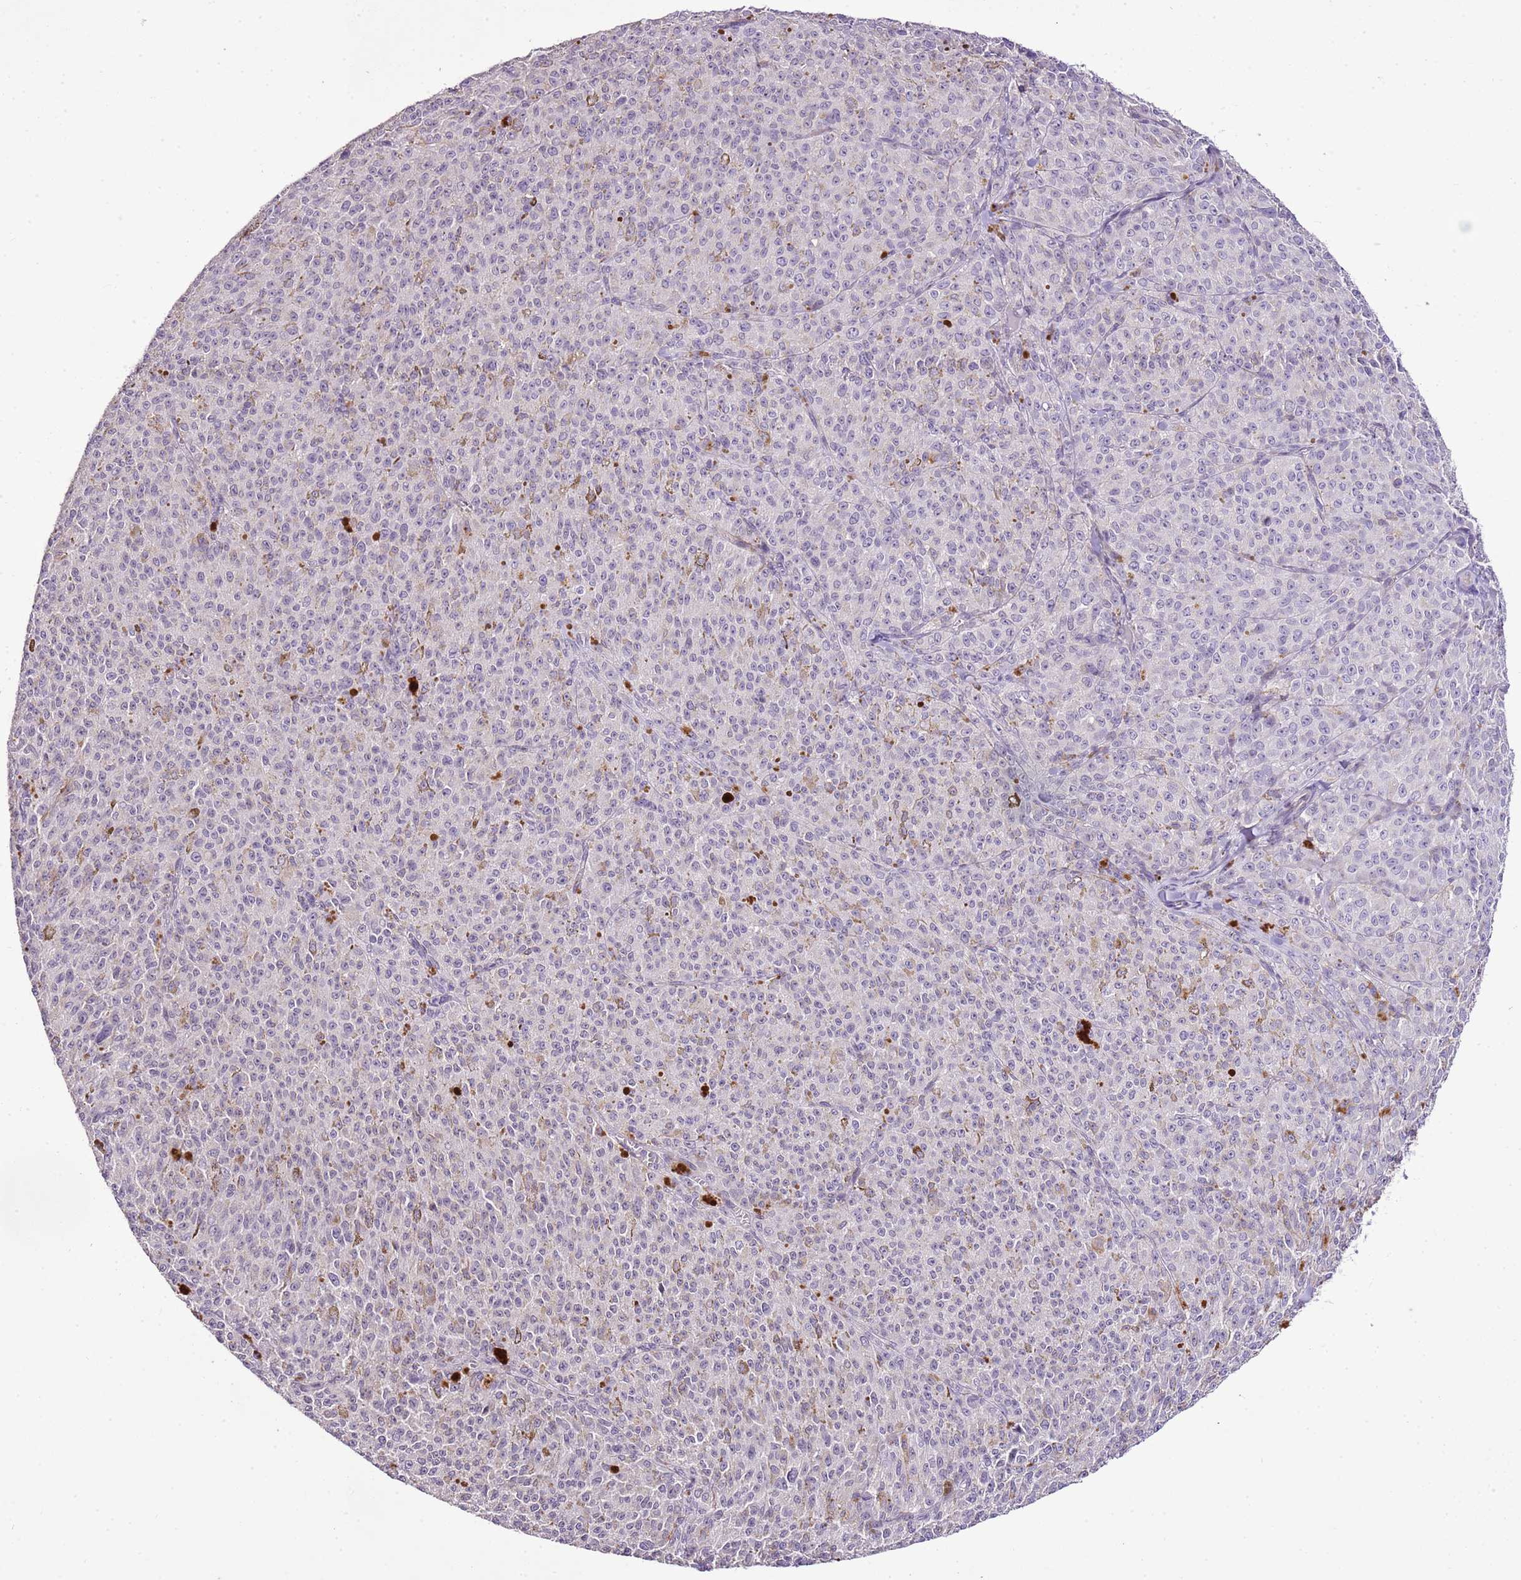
{"staining": {"intensity": "negative", "quantity": "none", "location": "none"}, "tissue": "melanoma", "cell_type": "Tumor cells", "image_type": "cancer", "snomed": [{"axis": "morphology", "description": "Malignant melanoma, NOS"}, {"axis": "topography", "description": "Skin"}], "caption": "This is a photomicrograph of IHC staining of melanoma, which shows no positivity in tumor cells.", "gene": "CMKLR1", "patient": {"sex": "female", "age": 52}}